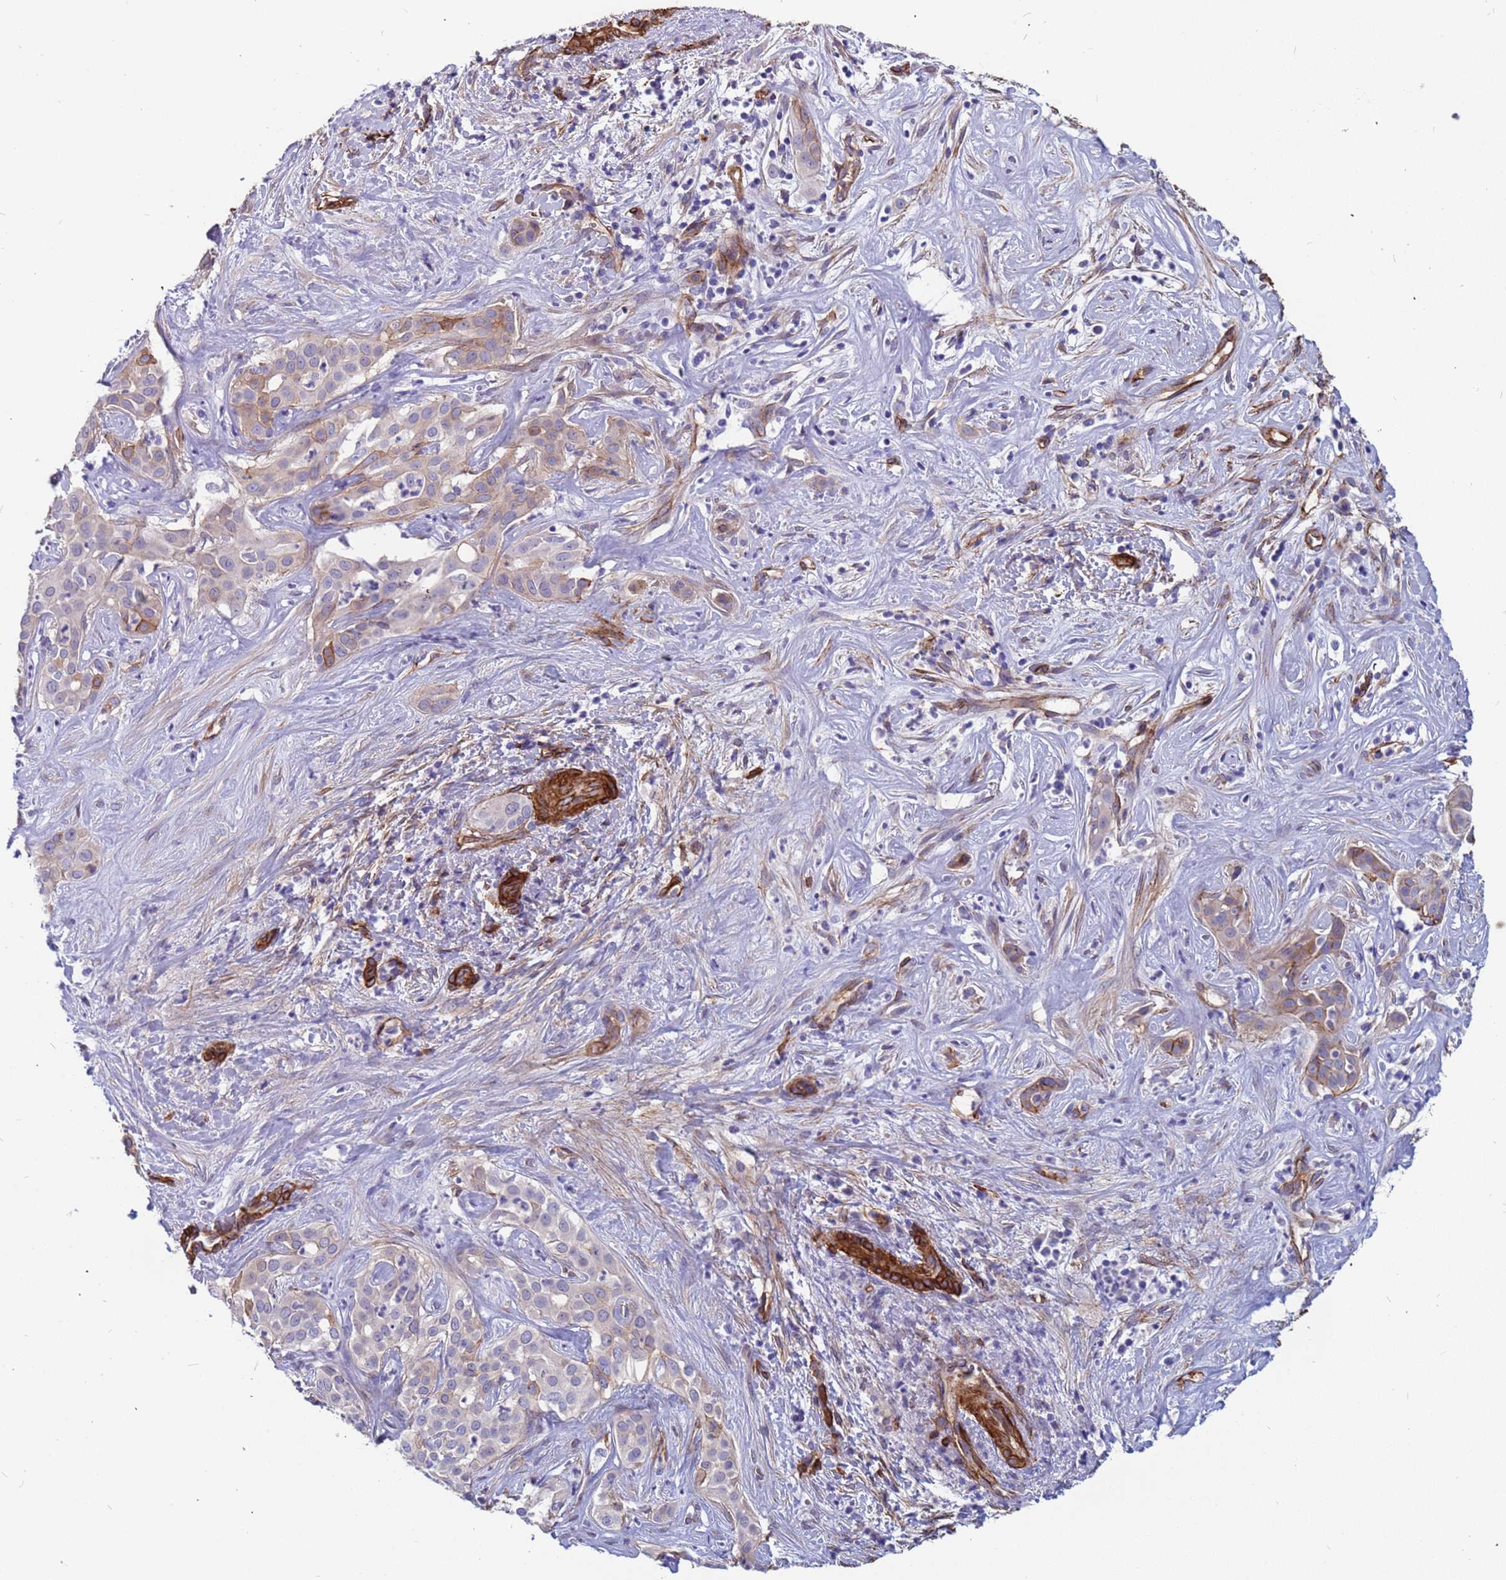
{"staining": {"intensity": "strong", "quantity": "<25%", "location": "cytoplasmic/membranous"}, "tissue": "liver cancer", "cell_type": "Tumor cells", "image_type": "cancer", "snomed": [{"axis": "morphology", "description": "Cholangiocarcinoma"}, {"axis": "topography", "description": "Liver"}], "caption": "IHC histopathology image of neoplastic tissue: cholangiocarcinoma (liver) stained using IHC reveals medium levels of strong protein expression localized specifically in the cytoplasmic/membranous of tumor cells, appearing as a cytoplasmic/membranous brown color.", "gene": "EHD2", "patient": {"sex": "male", "age": 67}}